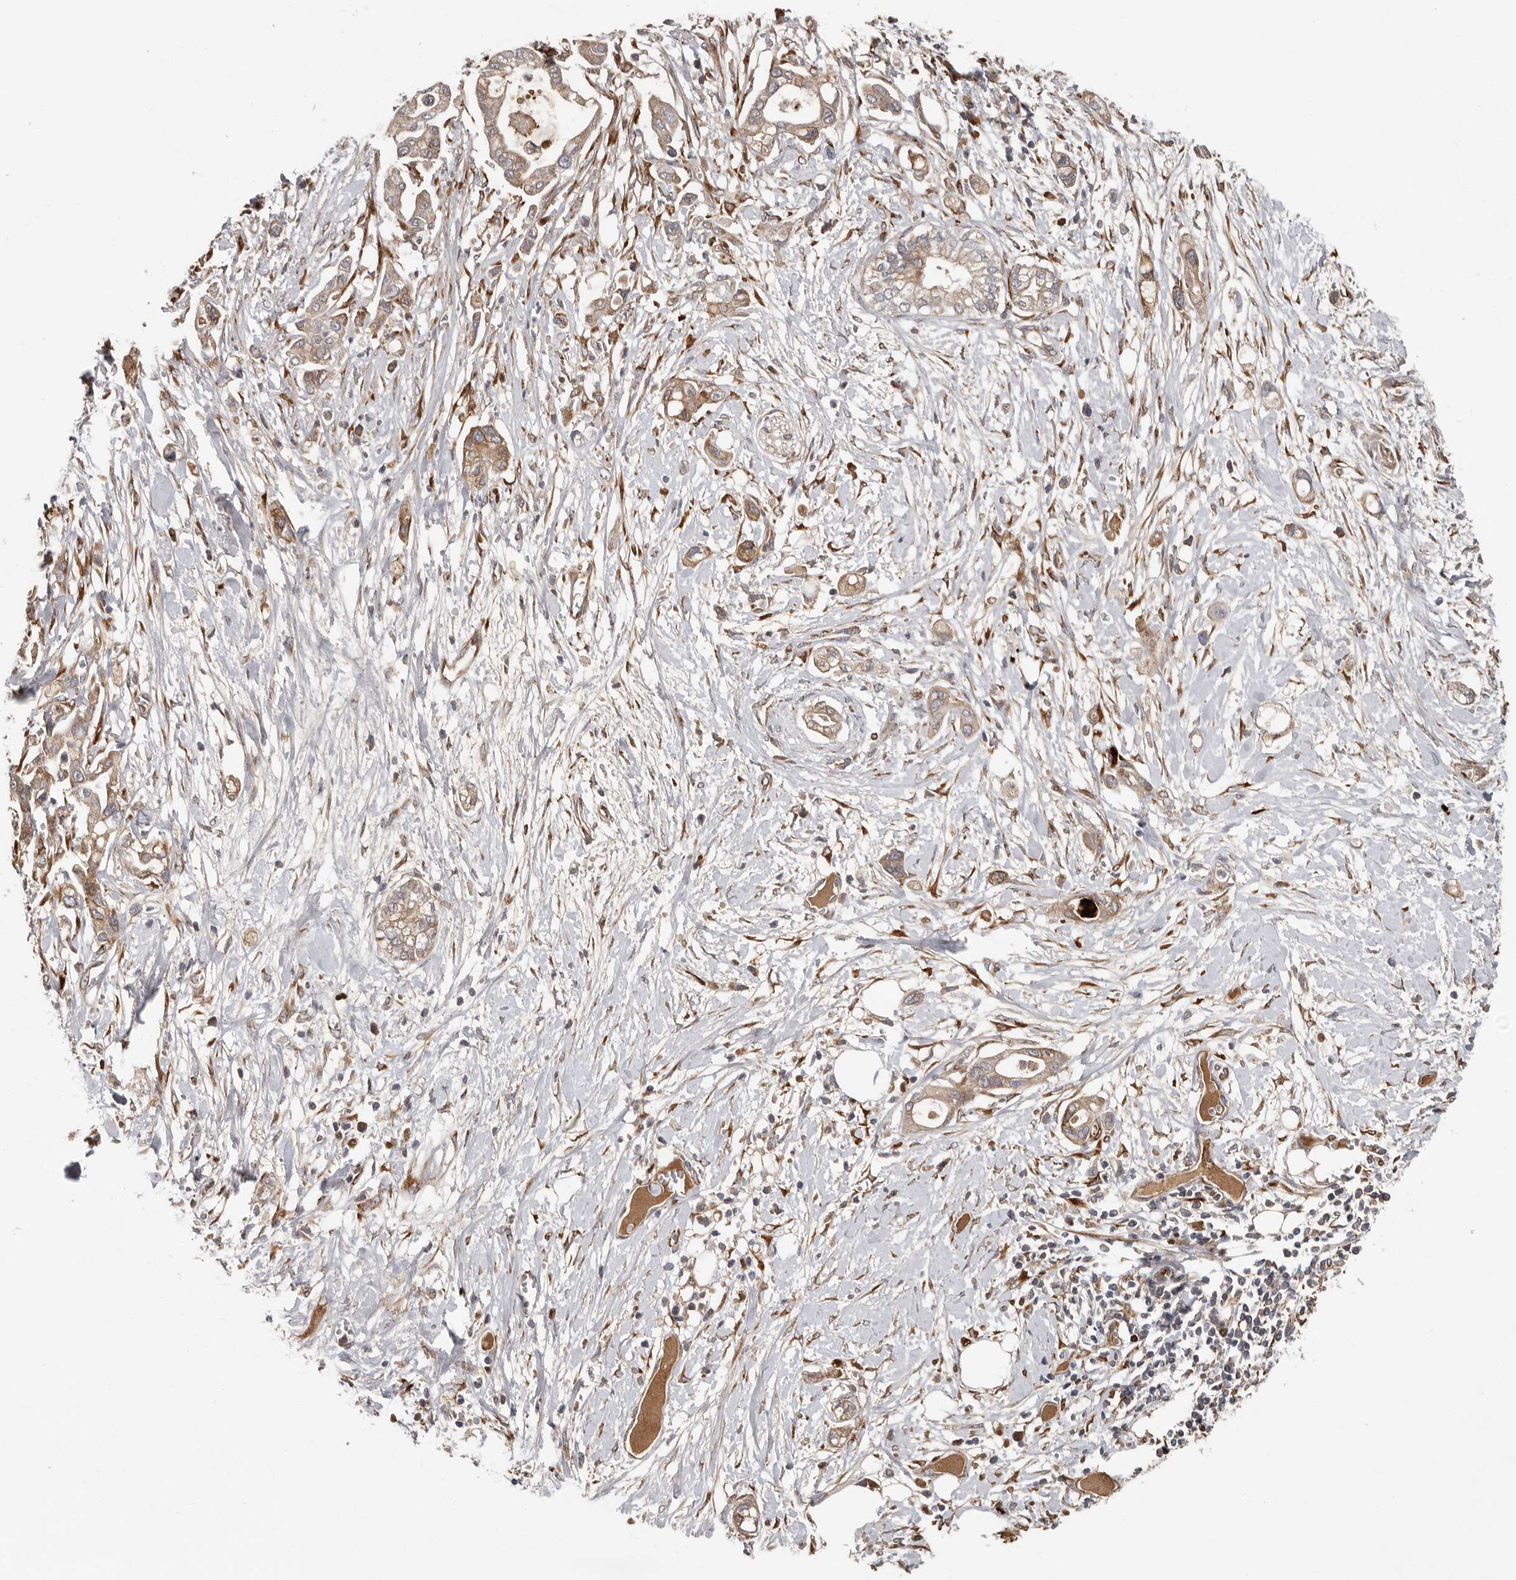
{"staining": {"intensity": "weak", "quantity": "25%-75%", "location": "cytoplasmic/membranous"}, "tissue": "pancreatic cancer", "cell_type": "Tumor cells", "image_type": "cancer", "snomed": [{"axis": "morphology", "description": "Adenocarcinoma, NOS"}, {"axis": "topography", "description": "Pancreas"}], "caption": "Pancreatic cancer (adenocarcinoma) was stained to show a protein in brown. There is low levels of weak cytoplasmic/membranous staining in approximately 25%-75% of tumor cells.", "gene": "MTF1", "patient": {"sex": "male", "age": 68}}